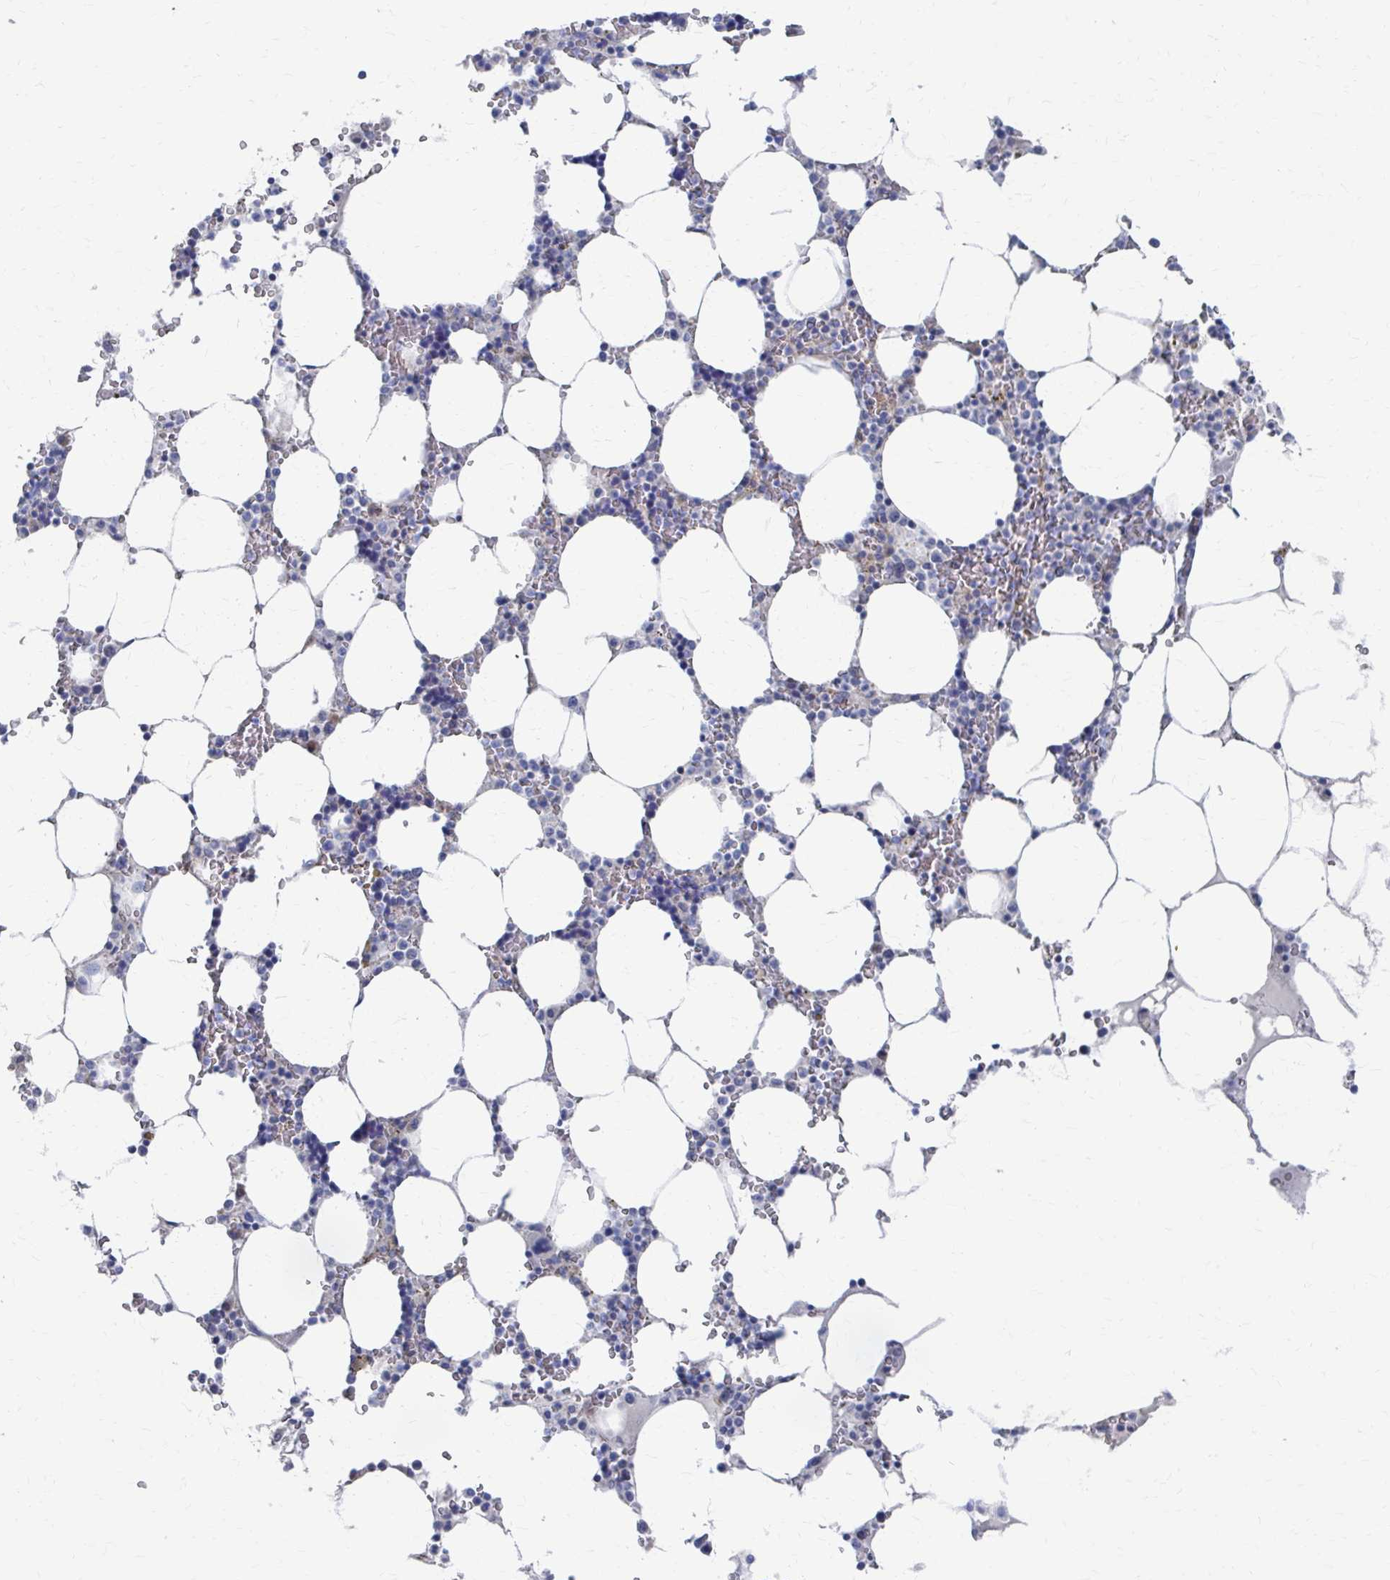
{"staining": {"intensity": "negative", "quantity": "none", "location": "none"}, "tissue": "bone marrow", "cell_type": "Hematopoietic cells", "image_type": "normal", "snomed": [{"axis": "morphology", "description": "Normal tissue, NOS"}, {"axis": "topography", "description": "Bone marrow"}], "caption": "Immunohistochemistry micrograph of unremarkable bone marrow: bone marrow stained with DAB exhibits no significant protein positivity in hematopoietic cells. (DAB (3,3'-diaminobenzidine) immunohistochemistry (IHC) with hematoxylin counter stain).", "gene": "PLEKHG7", "patient": {"sex": "male", "age": 64}}